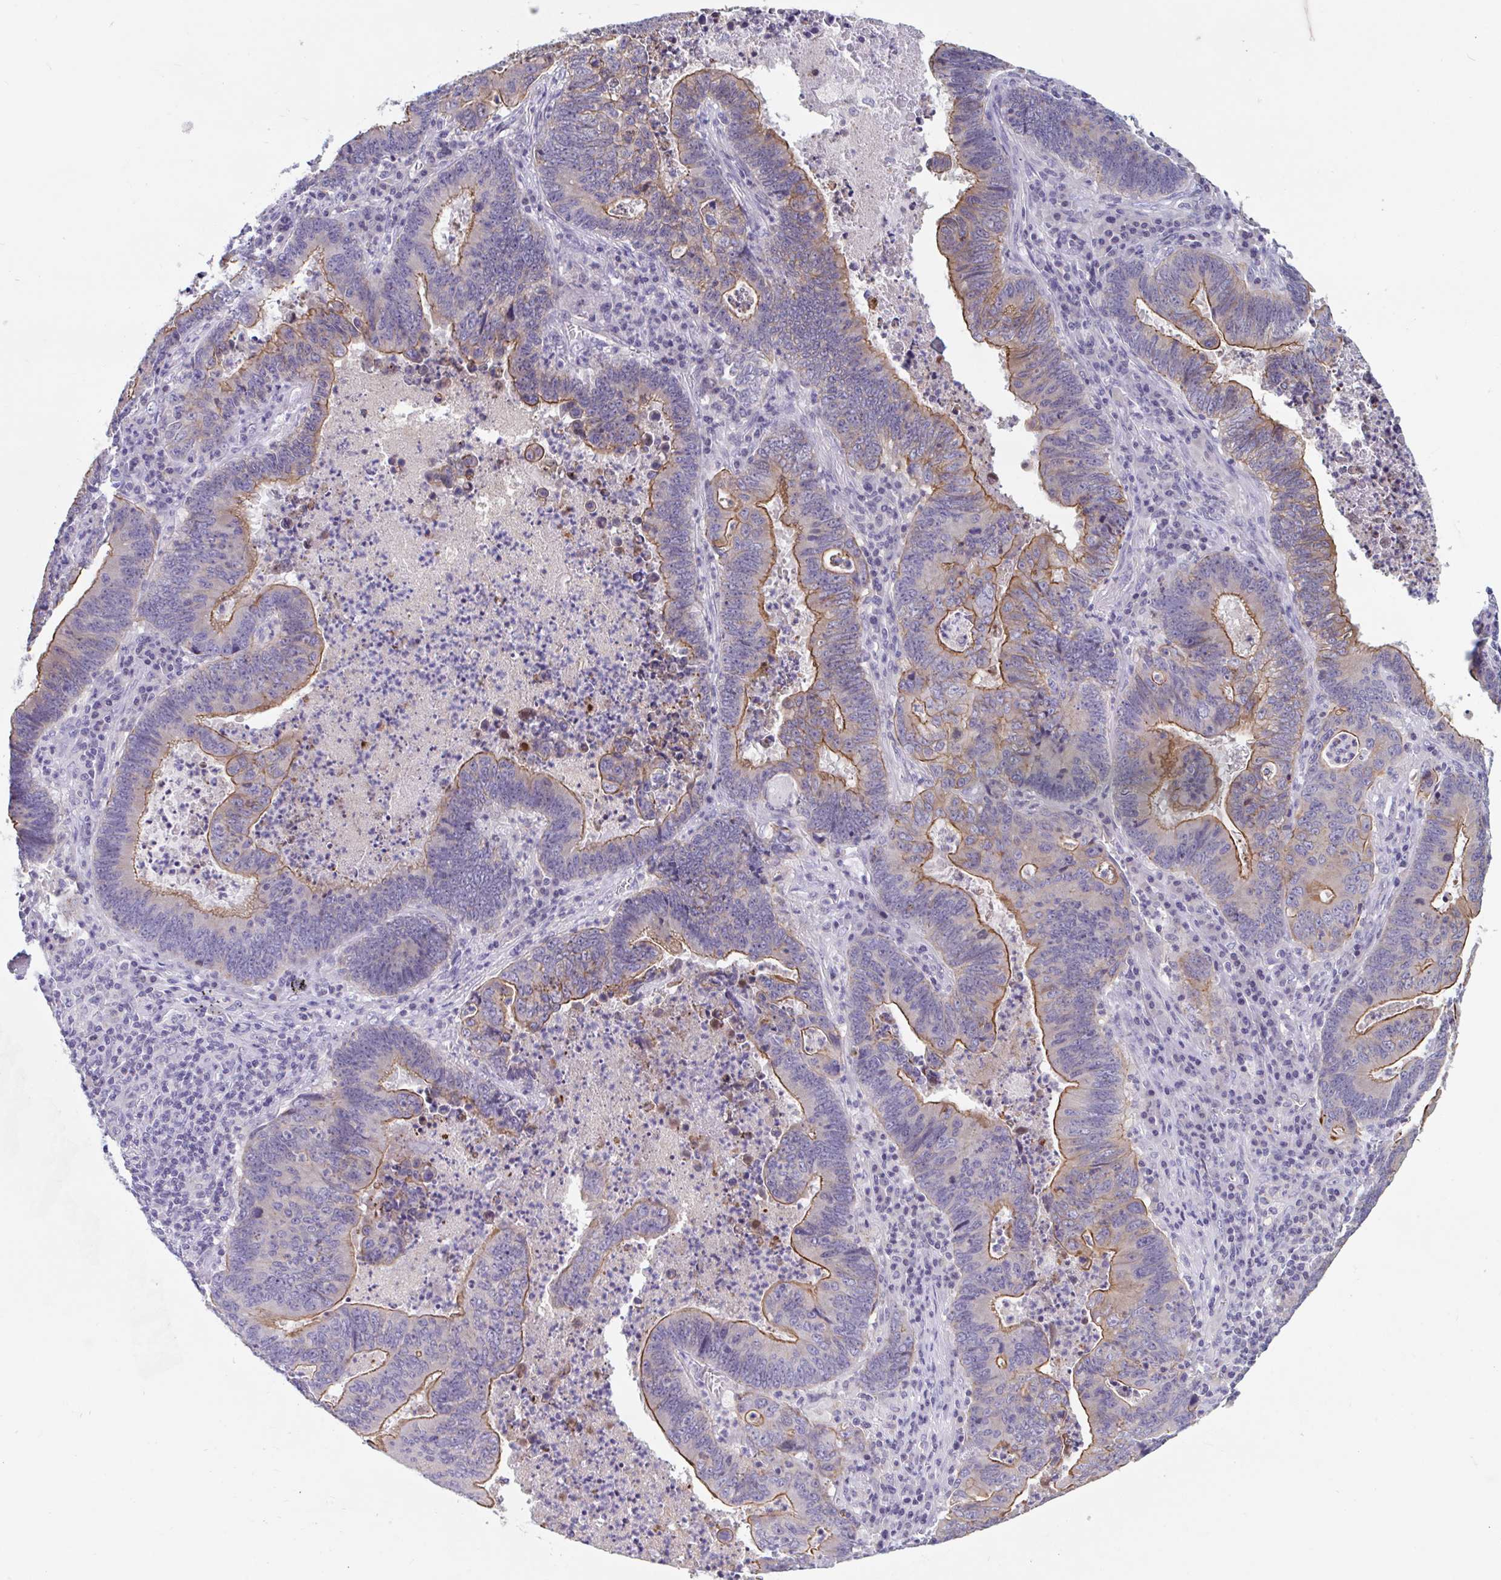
{"staining": {"intensity": "moderate", "quantity": "25%-75%", "location": "cytoplasmic/membranous"}, "tissue": "lung cancer", "cell_type": "Tumor cells", "image_type": "cancer", "snomed": [{"axis": "morphology", "description": "Aneuploidy"}, {"axis": "morphology", "description": "Adenocarcinoma, NOS"}, {"axis": "morphology", "description": "Adenocarcinoma primary or metastatic"}, {"axis": "topography", "description": "Lung"}], "caption": "A medium amount of moderate cytoplasmic/membranous positivity is appreciated in about 25%-75% of tumor cells in lung cancer (adenocarcinoma primary or metastatic) tissue. Nuclei are stained in blue.", "gene": "UNKL", "patient": {"sex": "female", "age": 75}}